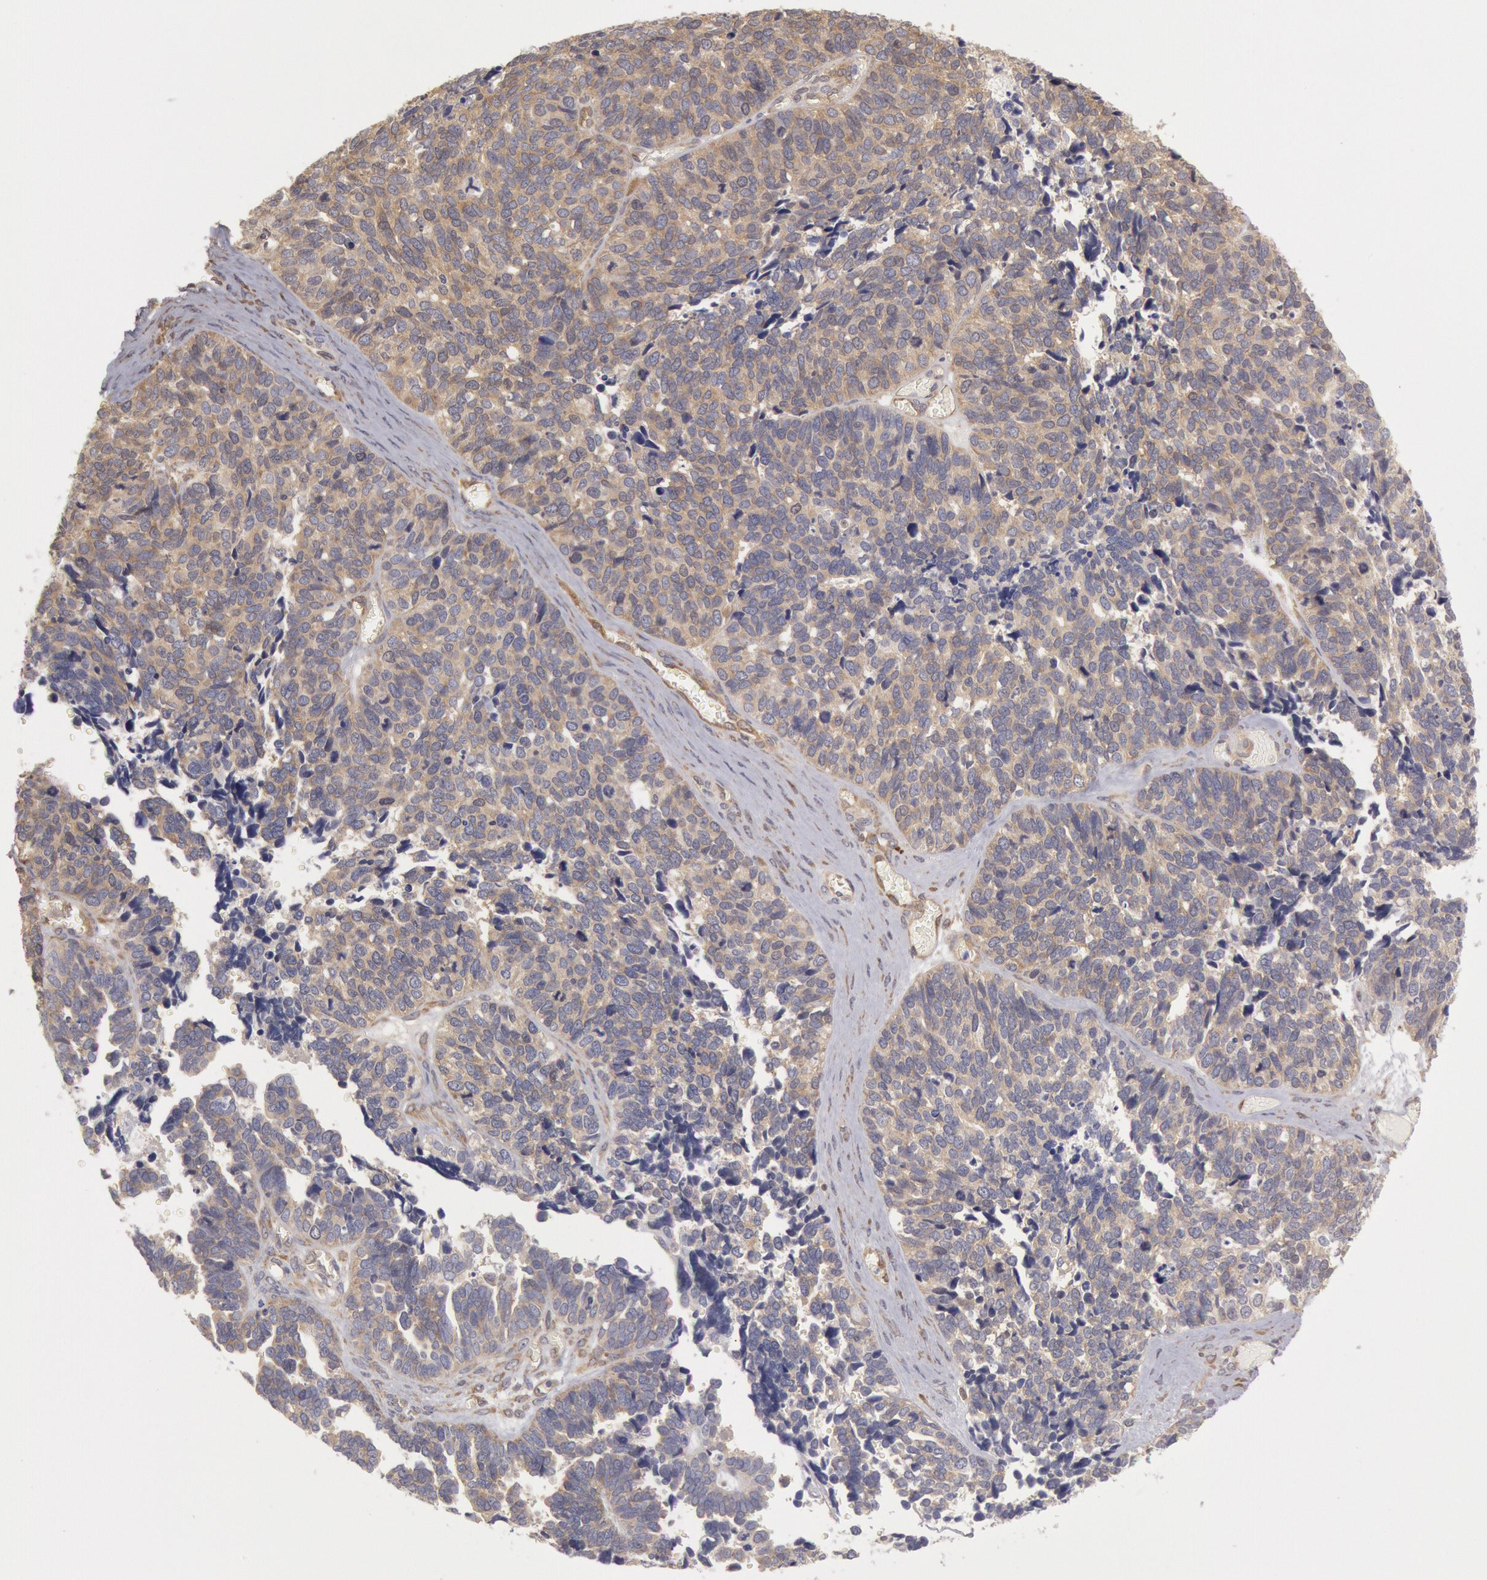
{"staining": {"intensity": "weak", "quantity": ">75%", "location": "cytoplasmic/membranous"}, "tissue": "ovarian cancer", "cell_type": "Tumor cells", "image_type": "cancer", "snomed": [{"axis": "morphology", "description": "Cystadenocarcinoma, serous, NOS"}, {"axis": "topography", "description": "Ovary"}], "caption": "About >75% of tumor cells in ovarian cancer (serous cystadenocarcinoma) demonstrate weak cytoplasmic/membranous protein staining as visualized by brown immunohistochemical staining.", "gene": "CCDC50", "patient": {"sex": "female", "age": 77}}